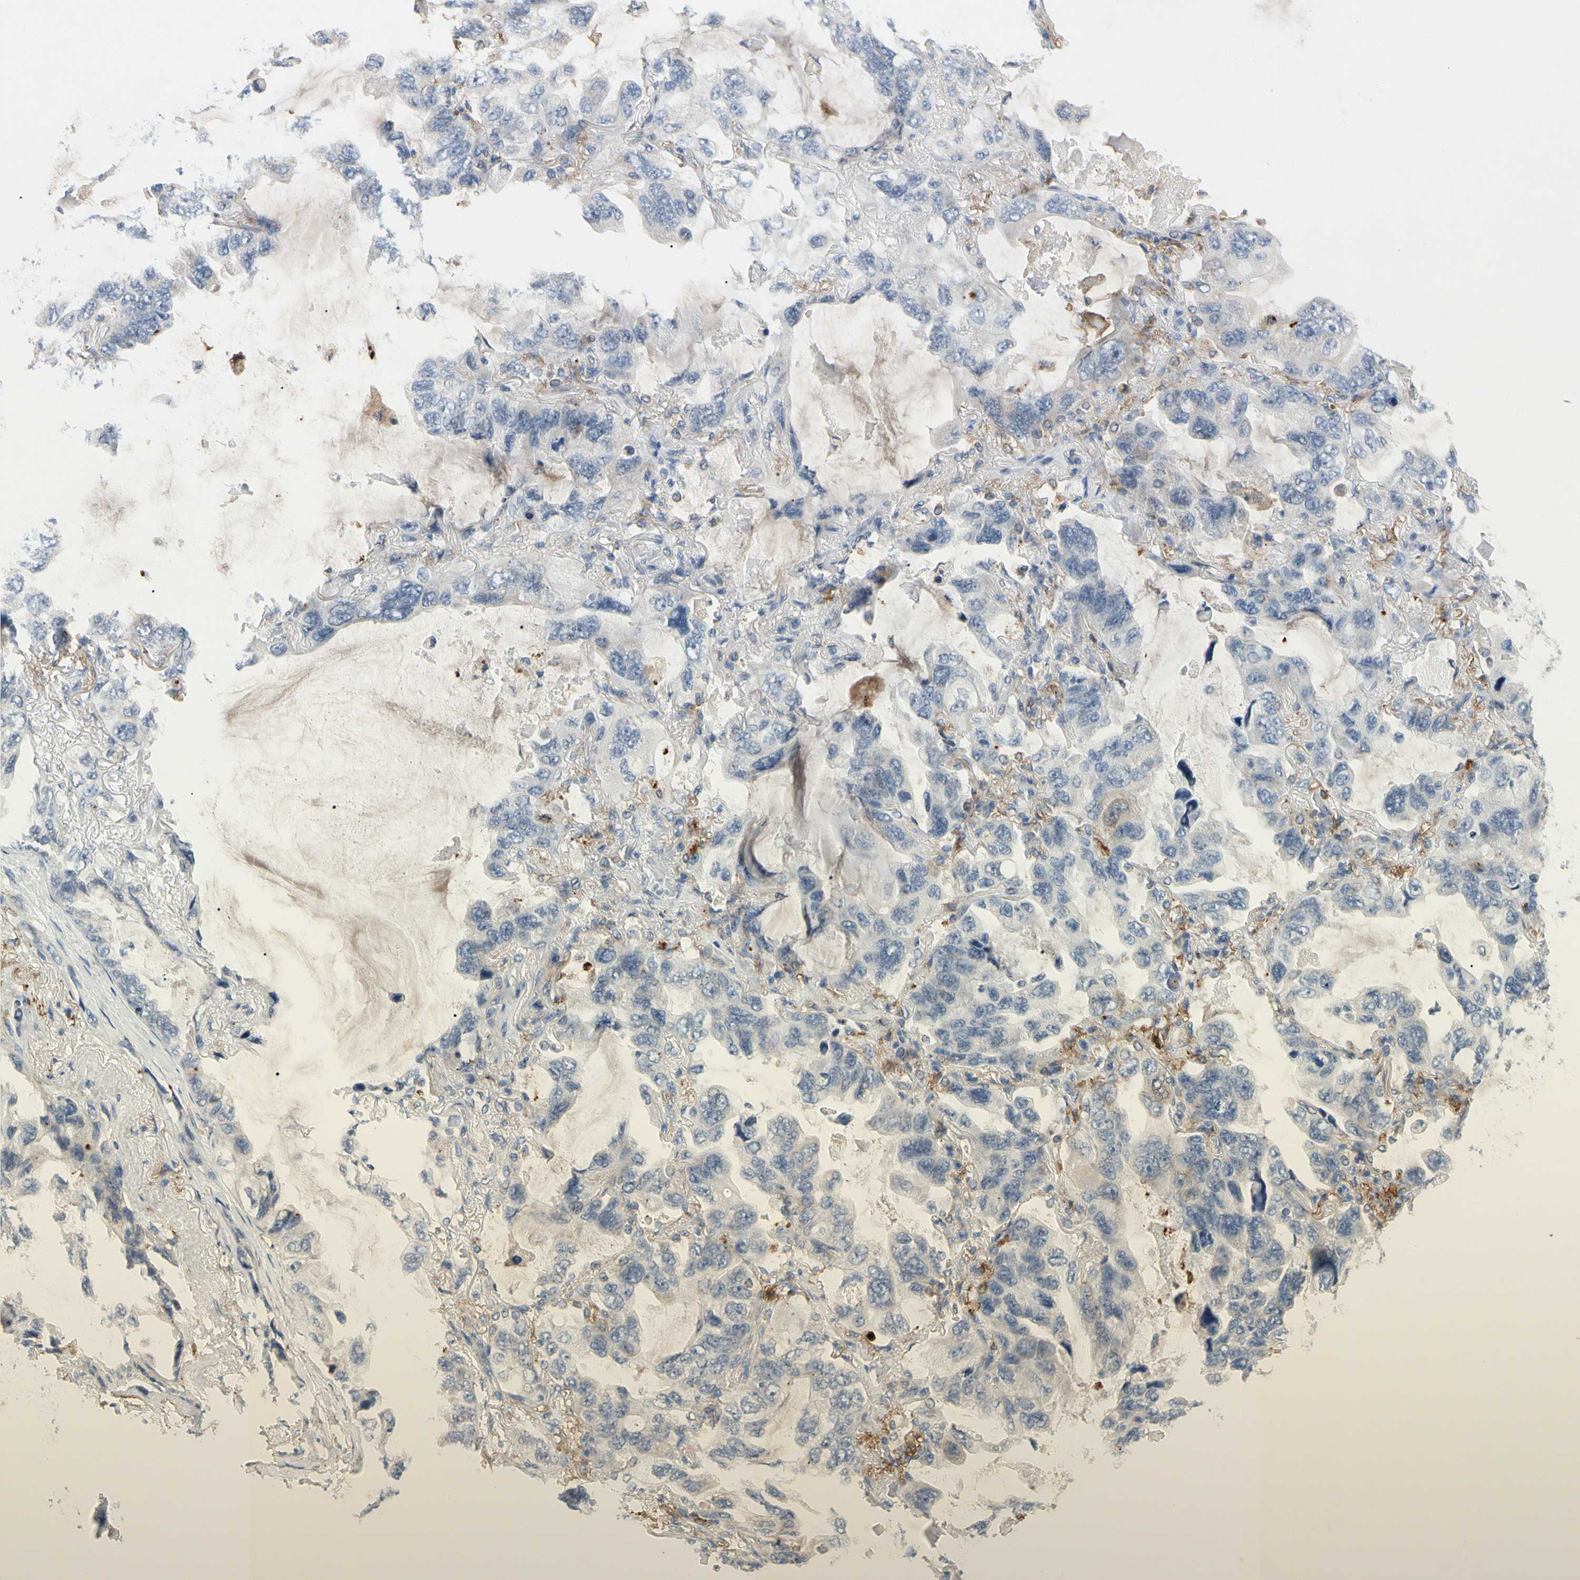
{"staining": {"intensity": "negative", "quantity": "none", "location": "none"}, "tissue": "lung cancer", "cell_type": "Tumor cells", "image_type": "cancer", "snomed": [{"axis": "morphology", "description": "Squamous cell carcinoma, NOS"}, {"axis": "topography", "description": "Lung"}], "caption": "A photomicrograph of human lung cancer (squamous cell carcinoma) is negative for staining in tumor cells. Nuclei are stained in blue.", "gene": "GAS6", "patient": {"sex": "female", "age": 73}}